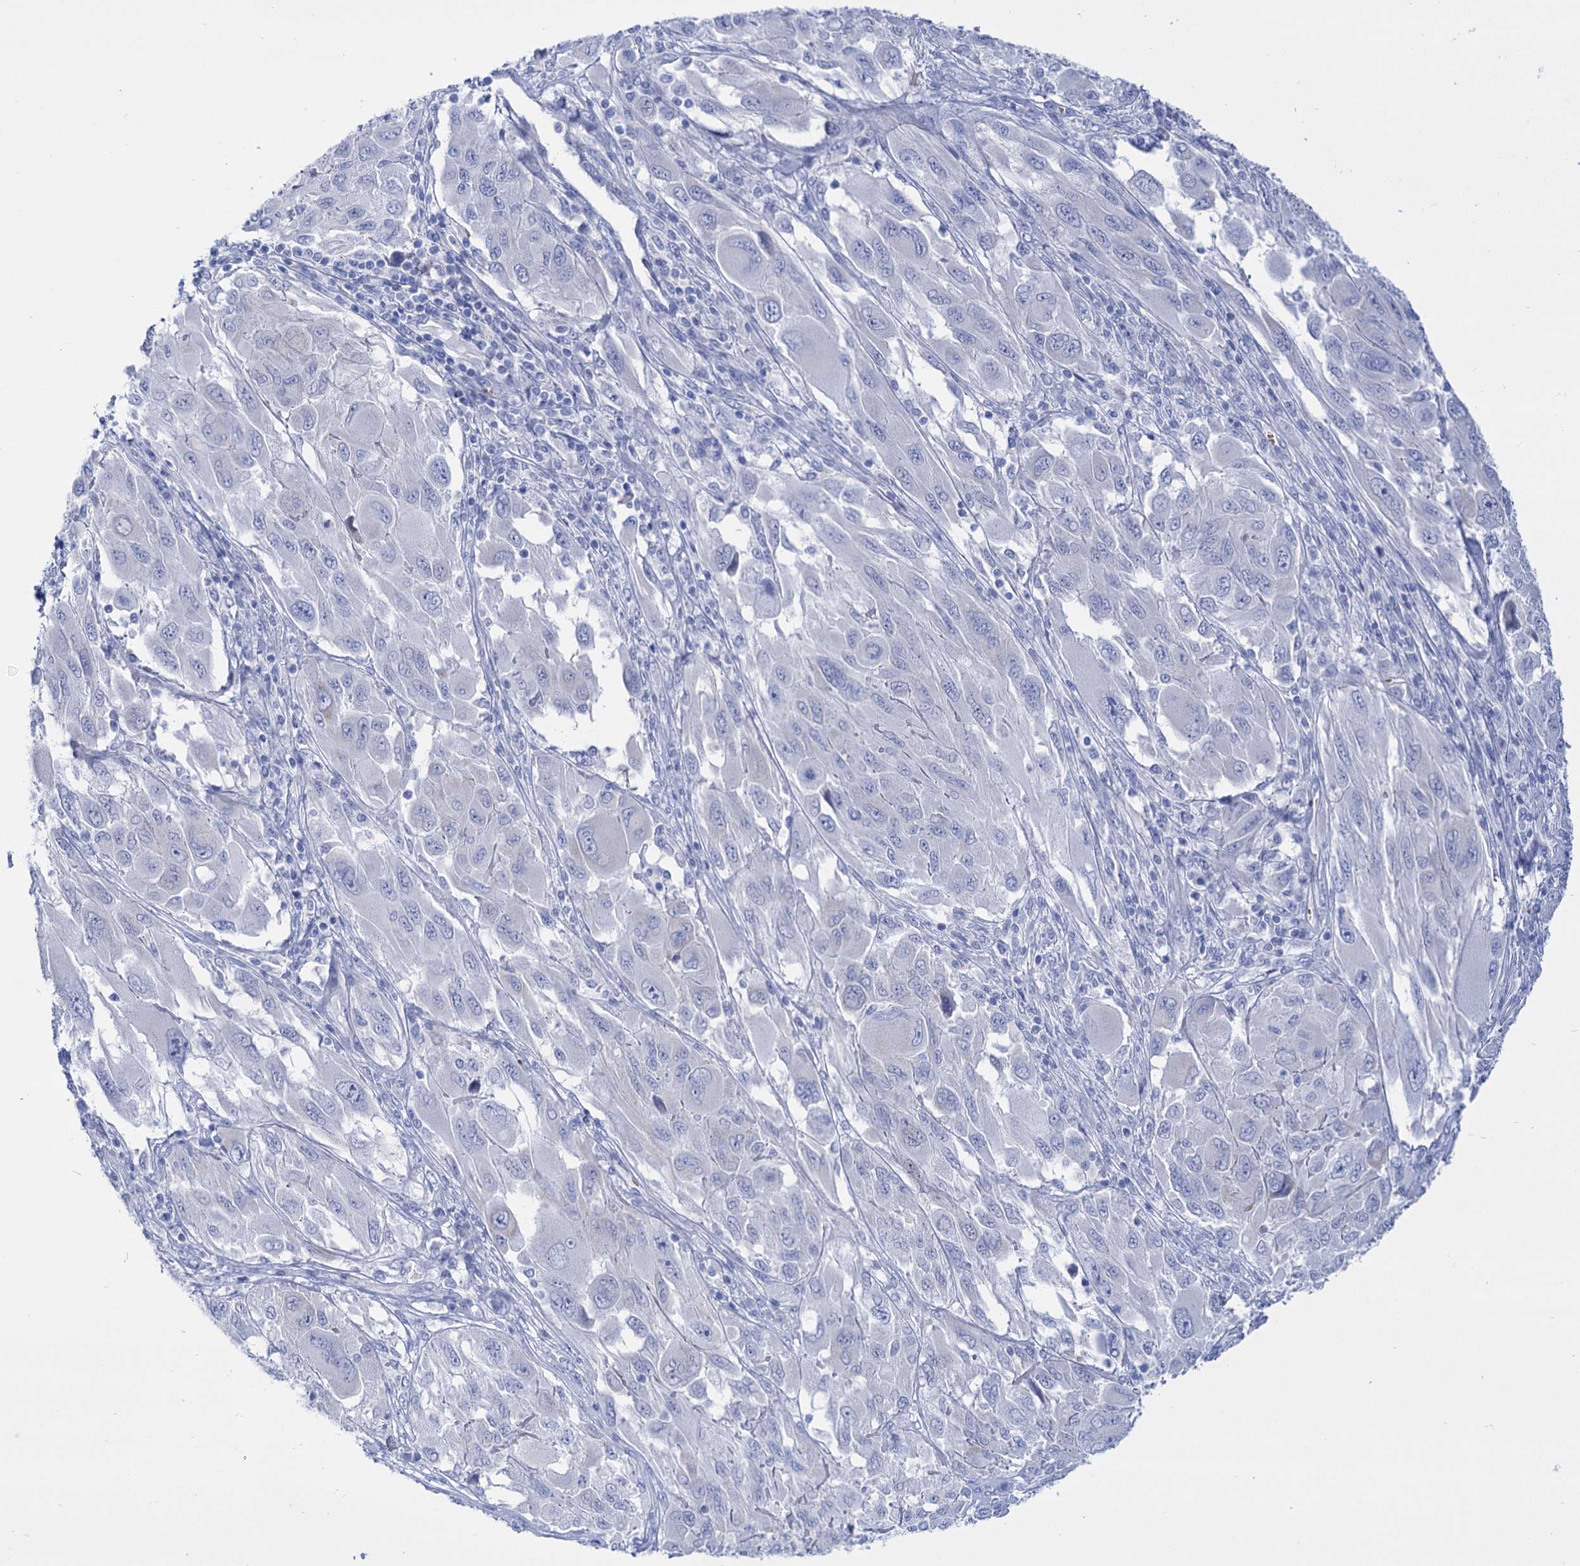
{"staining": {"intensity": "negative", "quantity": "none", "location": "none"}, "tissue": "melanoma", "cell_type": "Tumor cells", "image_type": "cancer", "snomed": [{"axis": "morphology", "description": "Malignant melanoma, NOS"}, {"axis": "topography", "description": "Skin"}], "caption": "Immunohistochemical staining of human melanoma demonstrates no significant expression in tumor cells.", "gene": "YARS2", "patient": {"sex": "female", "age": 91}}